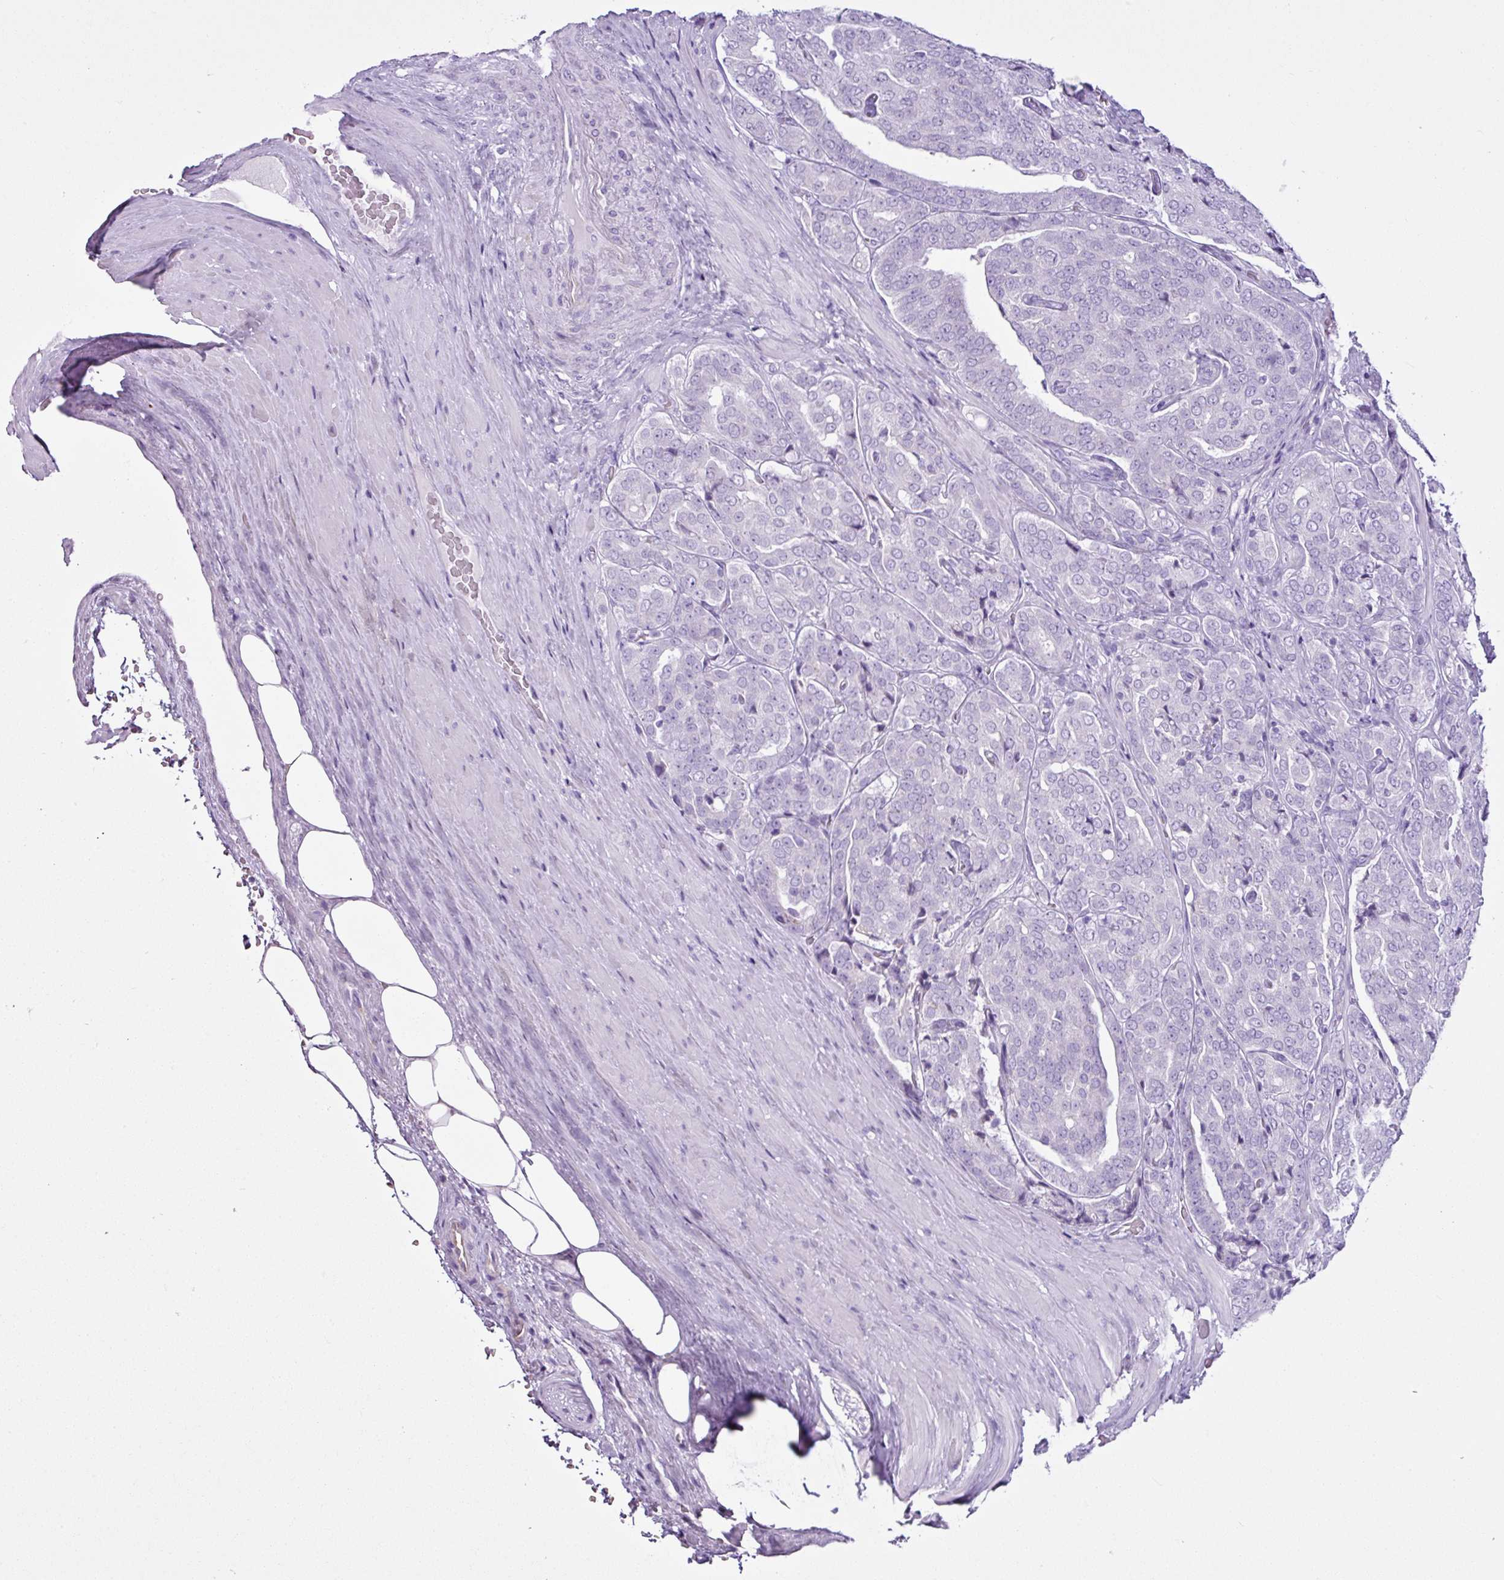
{"staining": {"intensity": "negative", "quantity": "none", "location": "none"}, "tissue": "prostate cancer", "cell_type": "Tumor cells", "image_type": "cancer", "snomed": [{"axis": "morphology", "description": "Adenocarcinoma, High grade"}, {"axis": "topography", "description": "Prostate"}], "caption": "Immunohistochemistry histopathology image of neoplastic tissue: human prostate cancer (high-grade adenocarcinoma) stained with DAB reveals no significant protein positivity in tumor cells. (Brightfield microscopy of DAB (3,3'-diaminobenzidine) immunohistochemistry (IHC) at high magnification).", "gene": "LILRB4", "patient": {"sex": "male", "age": 68}}